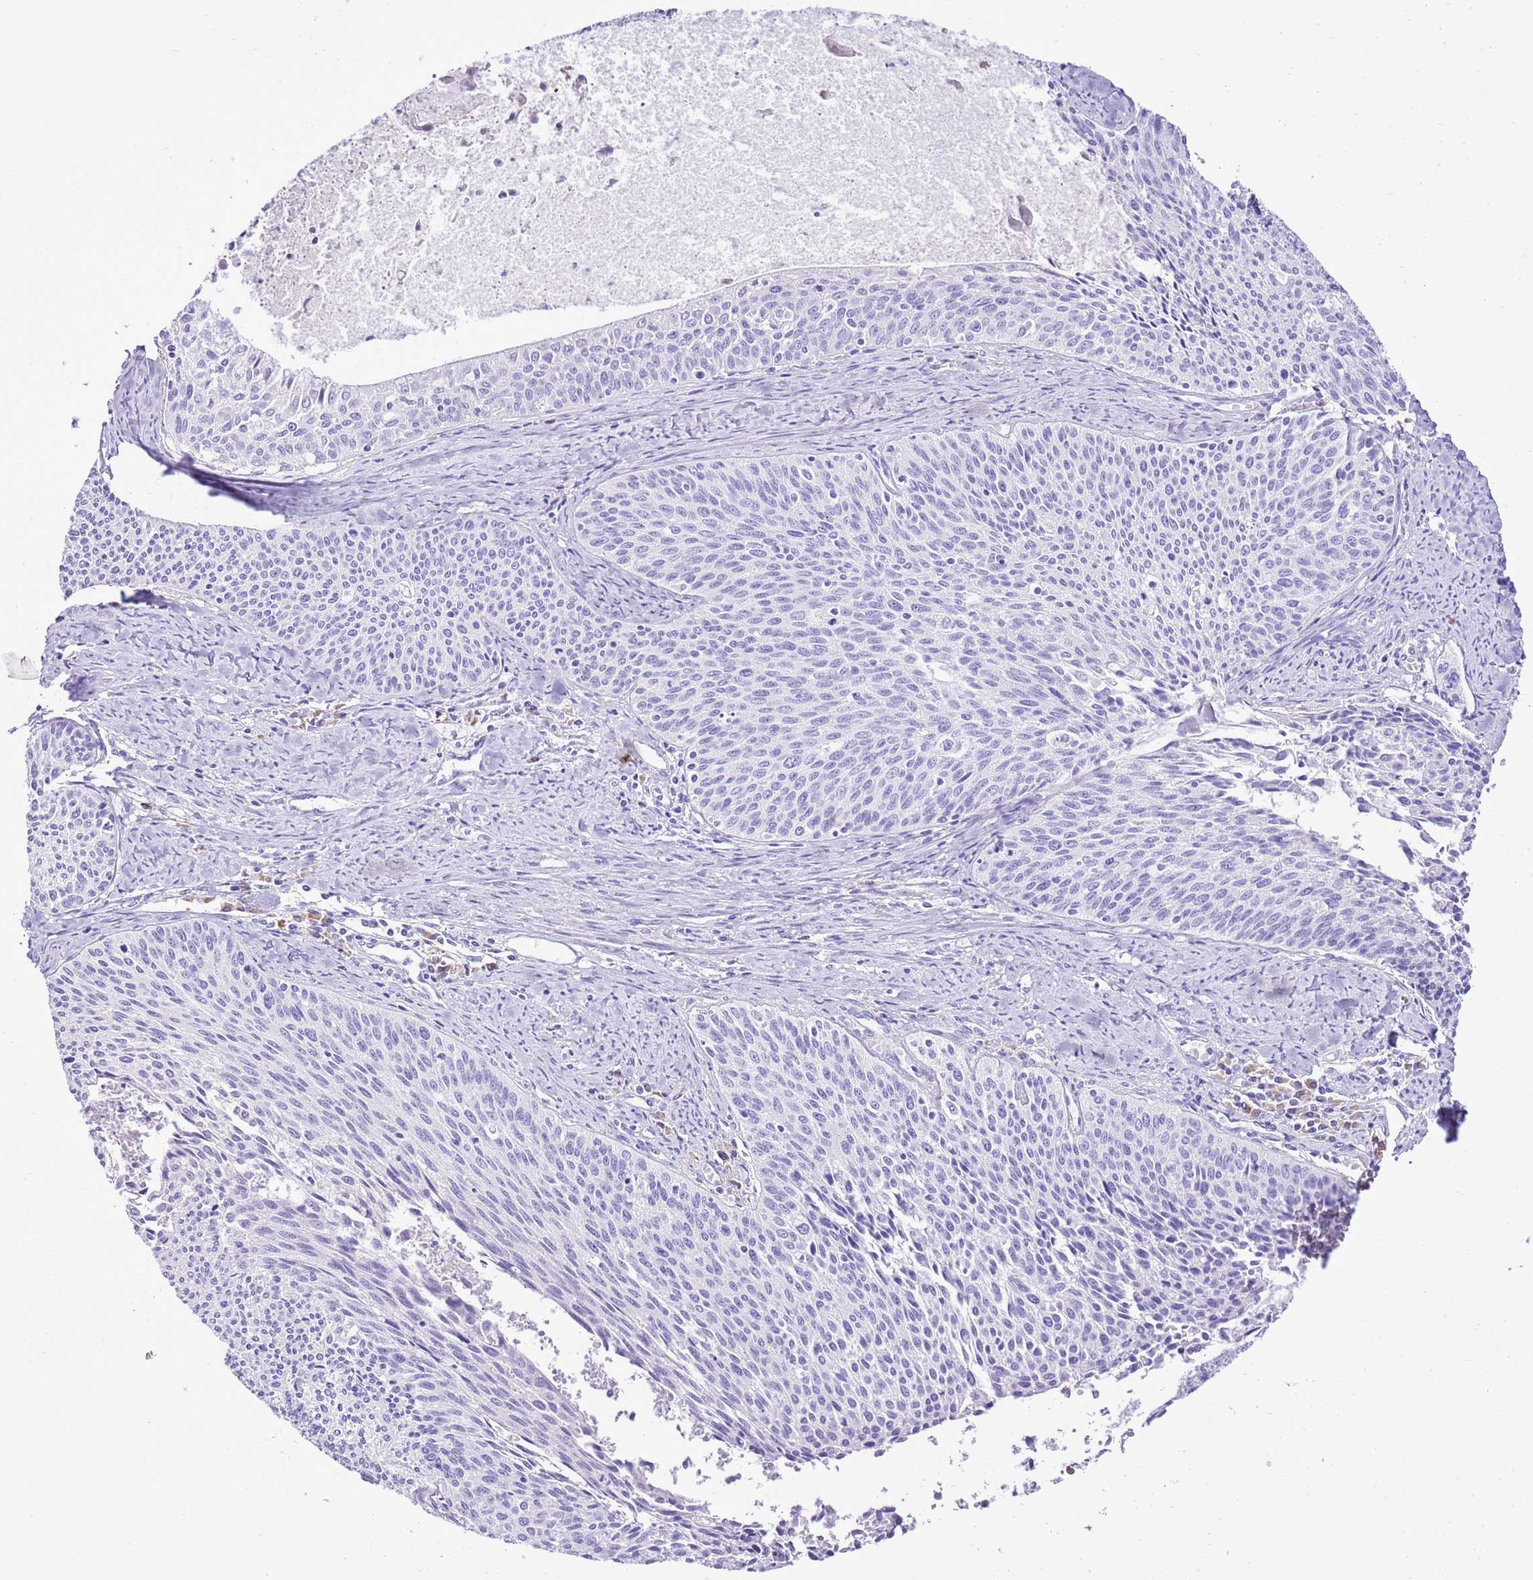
{"staining": {"intensity": "negative", "quantity": "none", "location": "none"}, "tissue": "cervical cancer", "cell_type": "Tumor cells", "image_type": "cancer", "snomed": [{"axis": "morphology", "description": "Squamous cell carcinoma, NOS"}, {"axis": "topography", "description": "Cervix"}], "caption": "Immunohistochemistry histopathology image of human cervical cancer (squamous cell carcinoma) stained for a protein (brown), which exhibits no staining in tumor cells.", "gene": "AAR2", "patient": {"sex": "female", "age": 55}}